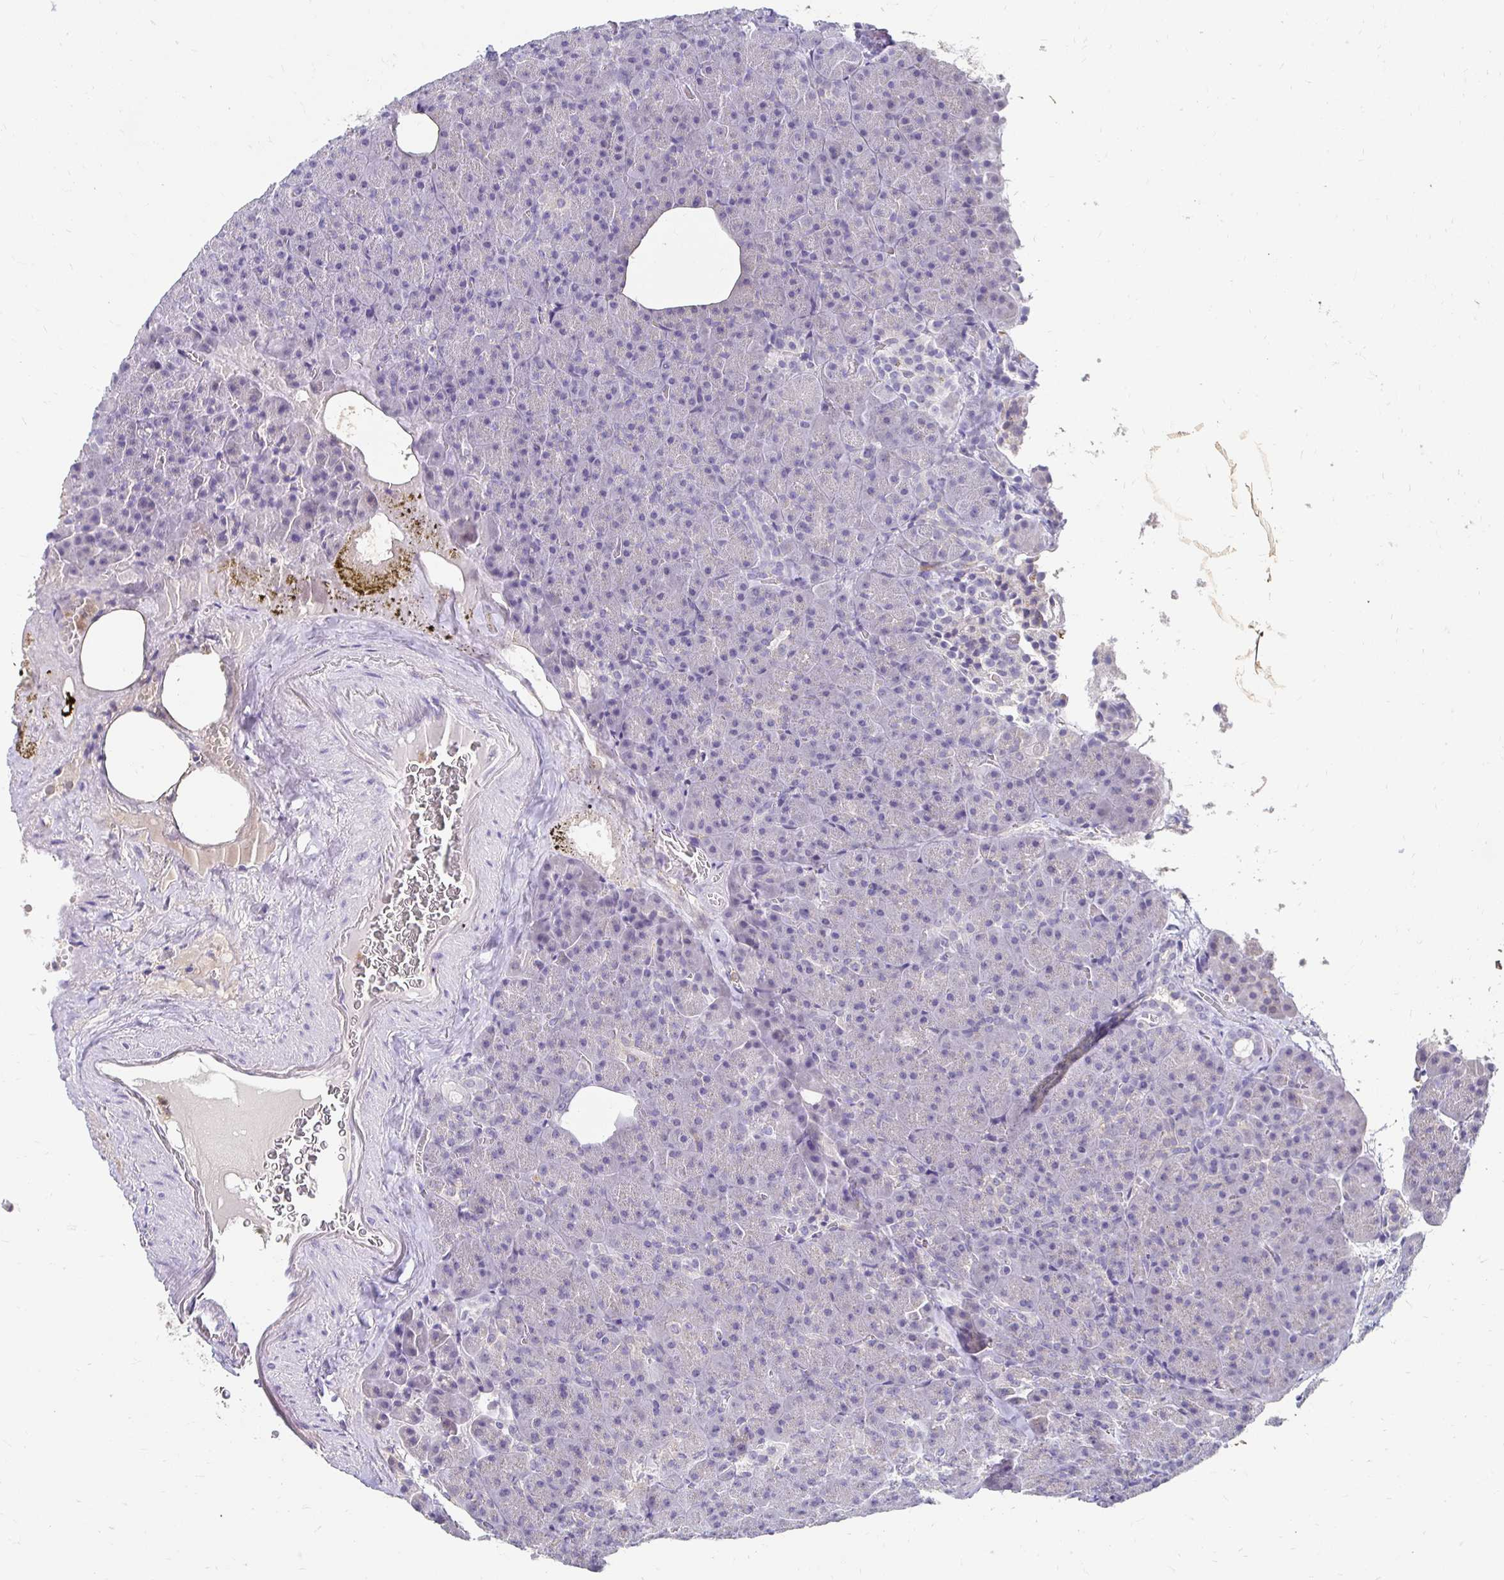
{"staining": {"intensity": "negative", "quantity": "none", "location": "none"}, "tissue": "pancreas", "cell_type": "Exocrine glandular cells", "image_type": "normal", "snomed": [{"axis": "morphology", "description": "Normal tissue, NOS"}, {"axis": "topography", "description": "Pancreas"}], "caption": "This is an IHC photomicrograph of benign human pancreas. There is no expression in exocrine glandular cells.", "gene": "GK2", "patient": {"sex": "female", "age": 74}}